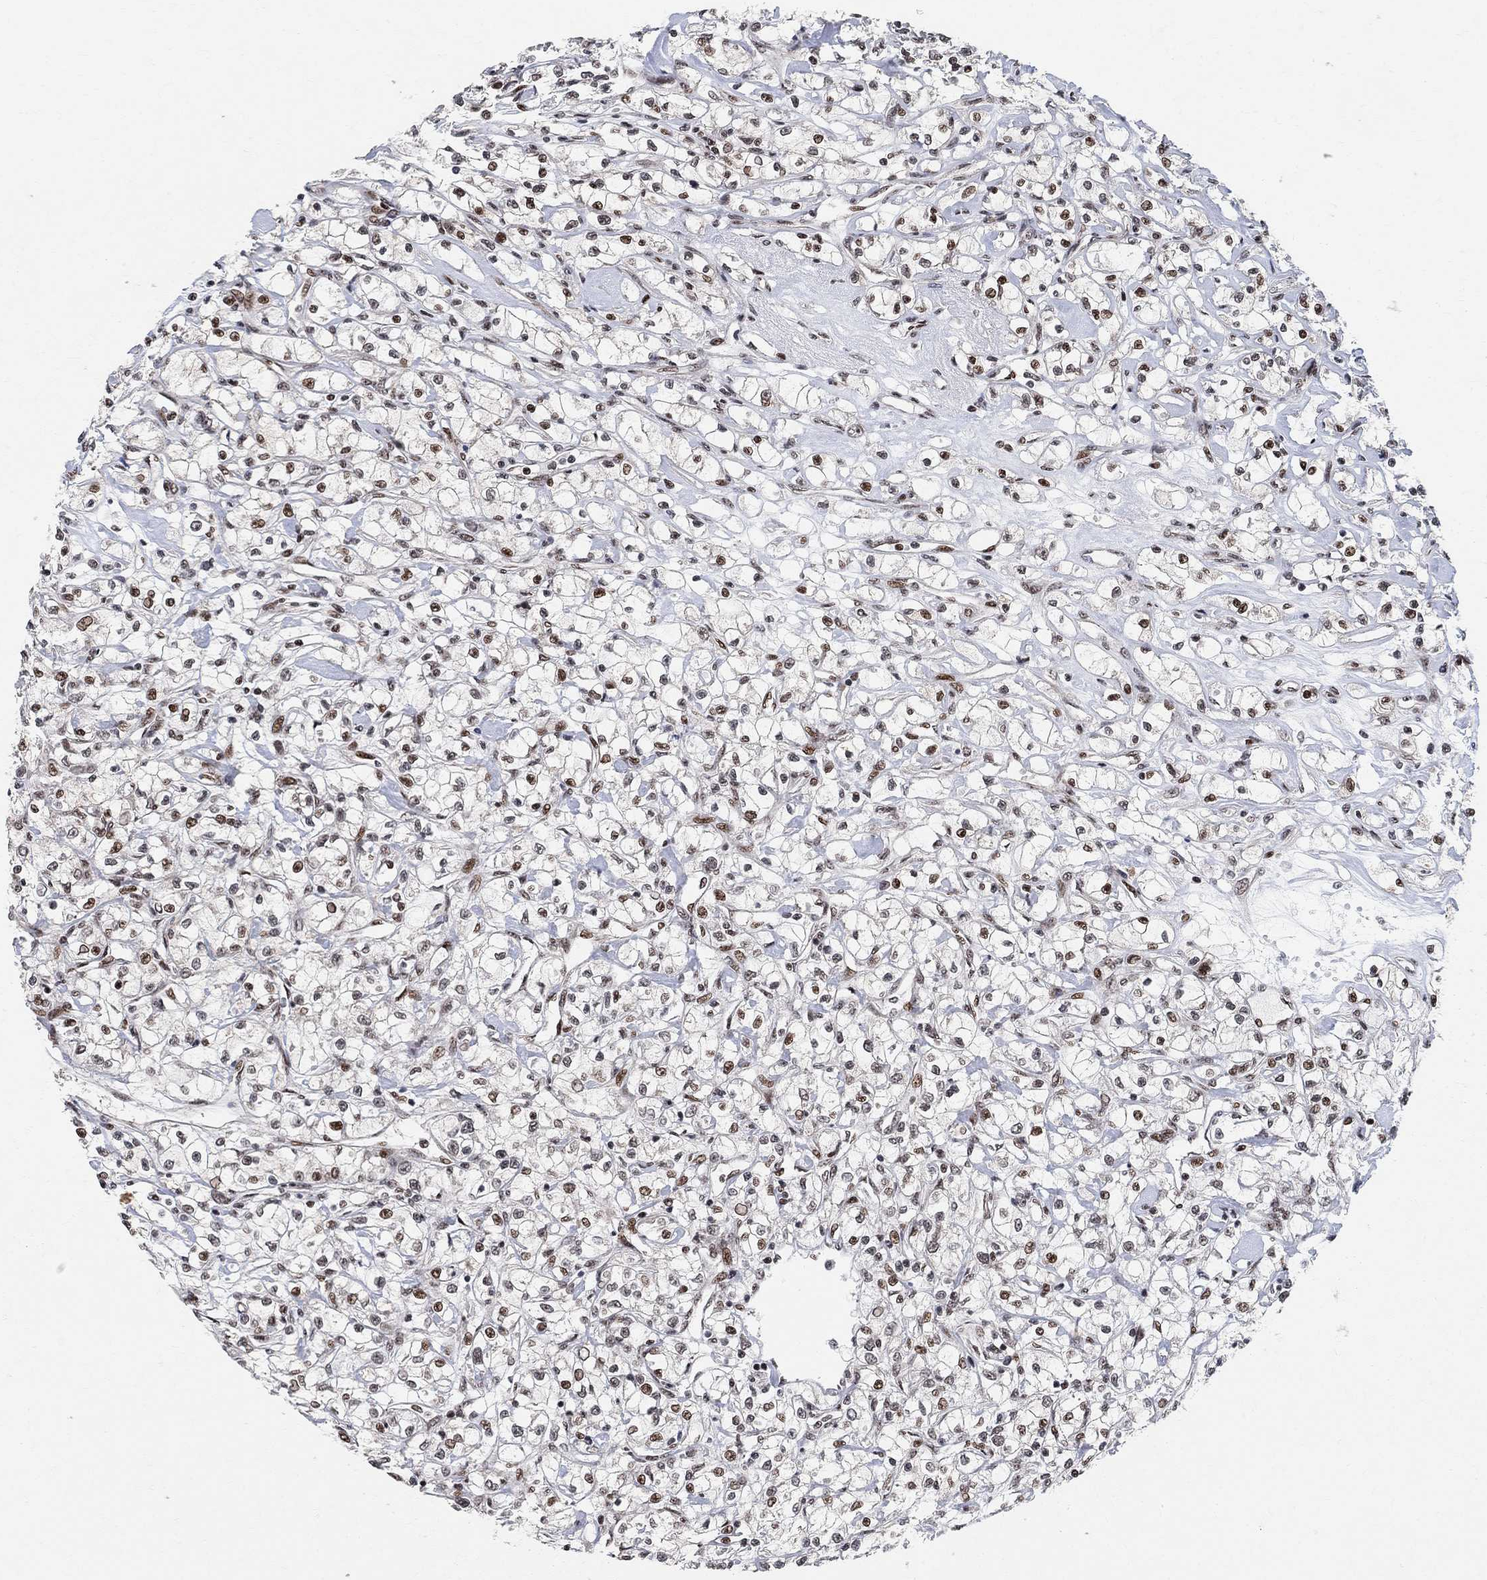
{"staining": {"intensity": "moderate", "quantity": ">75%", "location": "nuclear"}, "tissue": "renal cancer", "cell_type": "Tumor cells", "image_type": "cancer", "snomed": [{"axis": "morphology", "description": "Adenocarcinoma, NOS"}, {"axis": "topography", "description": "Kidney"}], "caption": "Immunohistochemical staining of renal cancer (adenocarcinoma) displays moderate nuclear protein expression in approximately >75% of tumor cells.", "gene": "E4F1", "patient": {"sex": "female", "age": 59}}